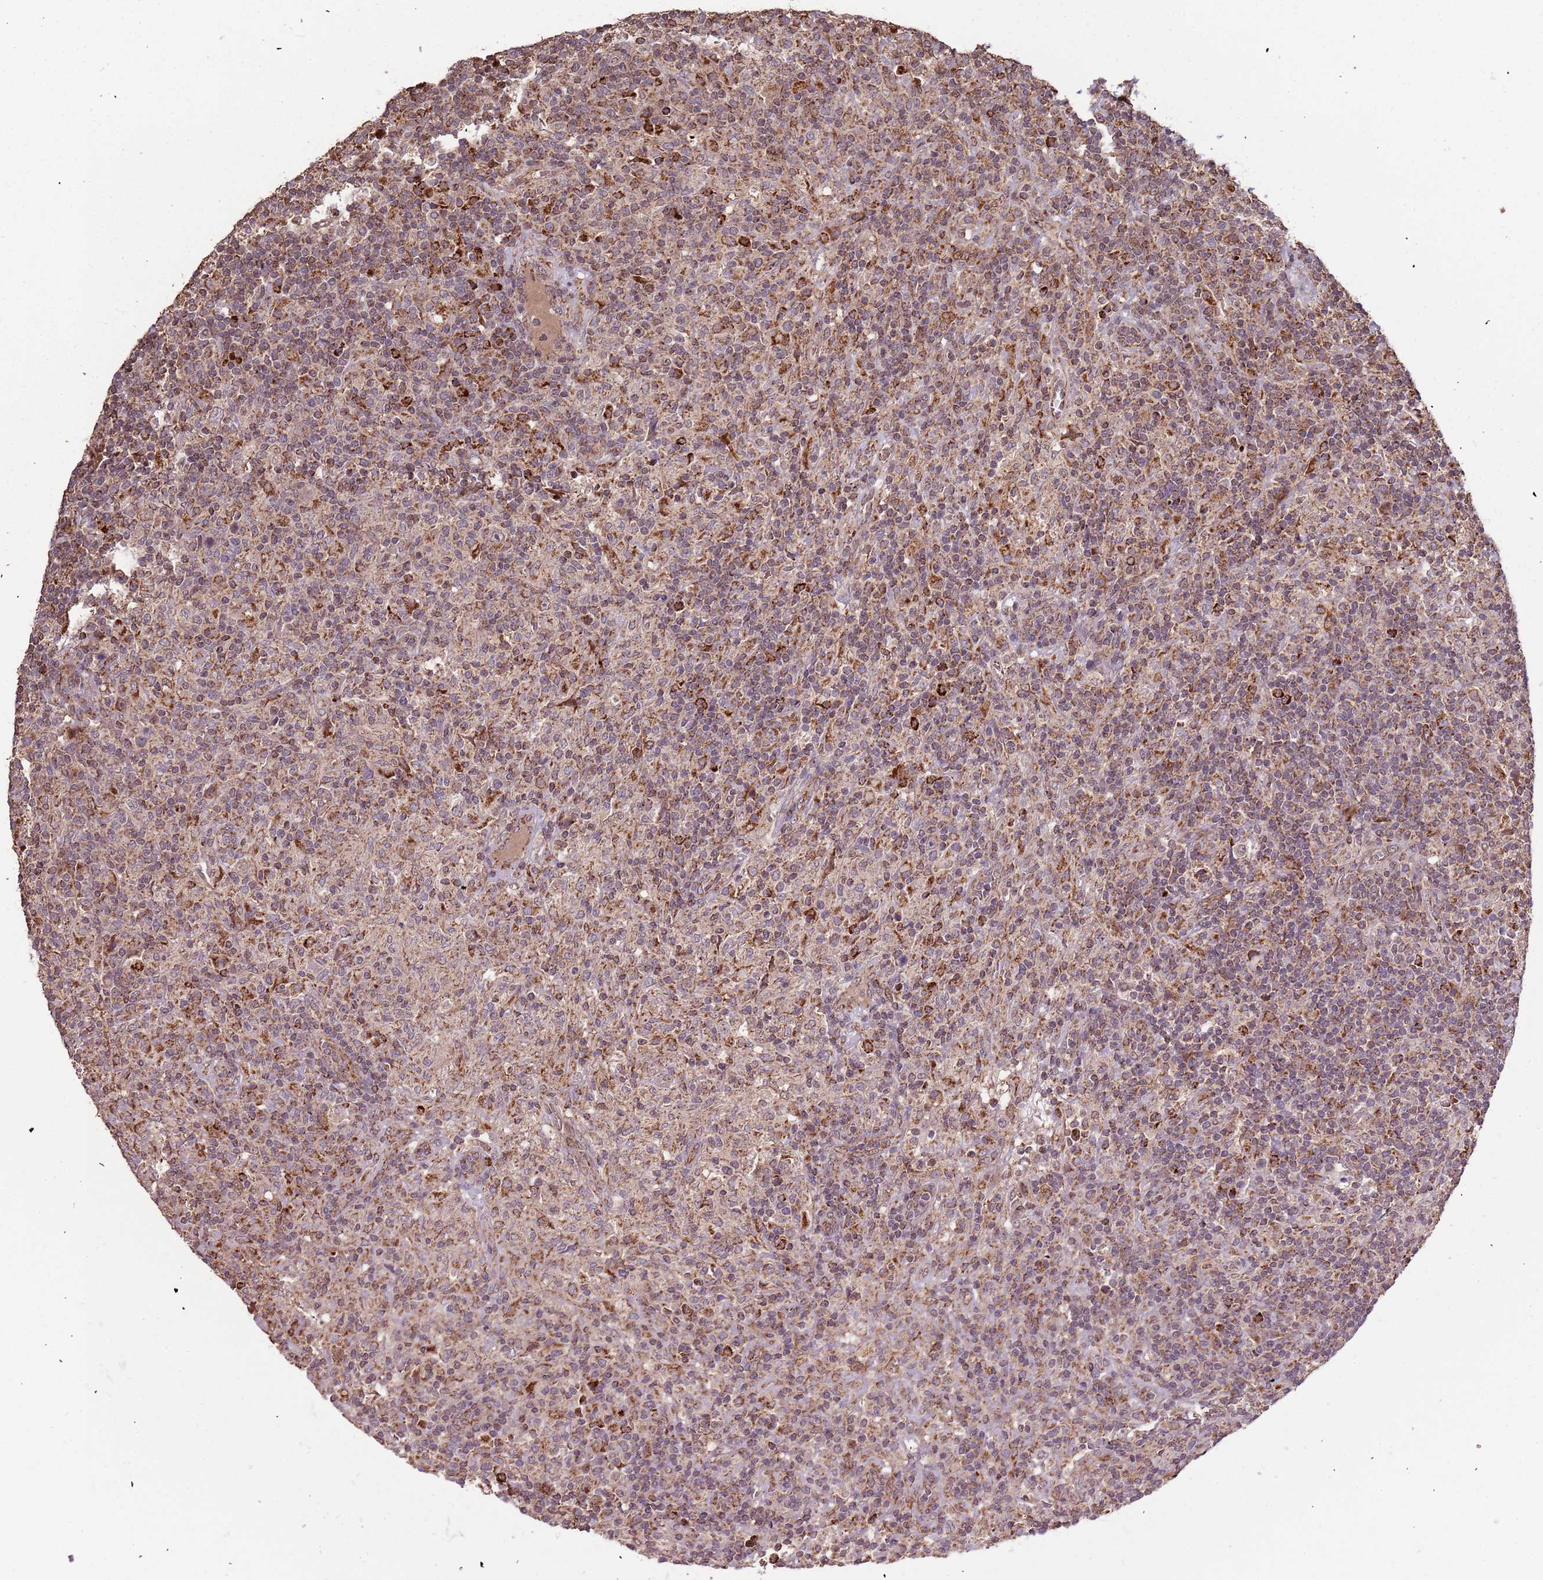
{"staining": {"intensity": "moderate", "quantity": ">75%", "location": "cytoplasmic/membranous"}, "tissue": "lymphoma", "cell_type": "Tumor cells", "image_type": "cancer", "snomed": [{"axis": "morphology", "description": "Hodgkin's disease, NOS"}, {"axis": "topography", "description": "Lymph node"}], "caption": "Hodgkin's disease tissue displays moderate cytoplasmic/membranous expression in about >75% of tumor cells, visualized by immunohistochemistry.", "gene": "IL17RD", "patient": {"sex": "male", "age": 70}}